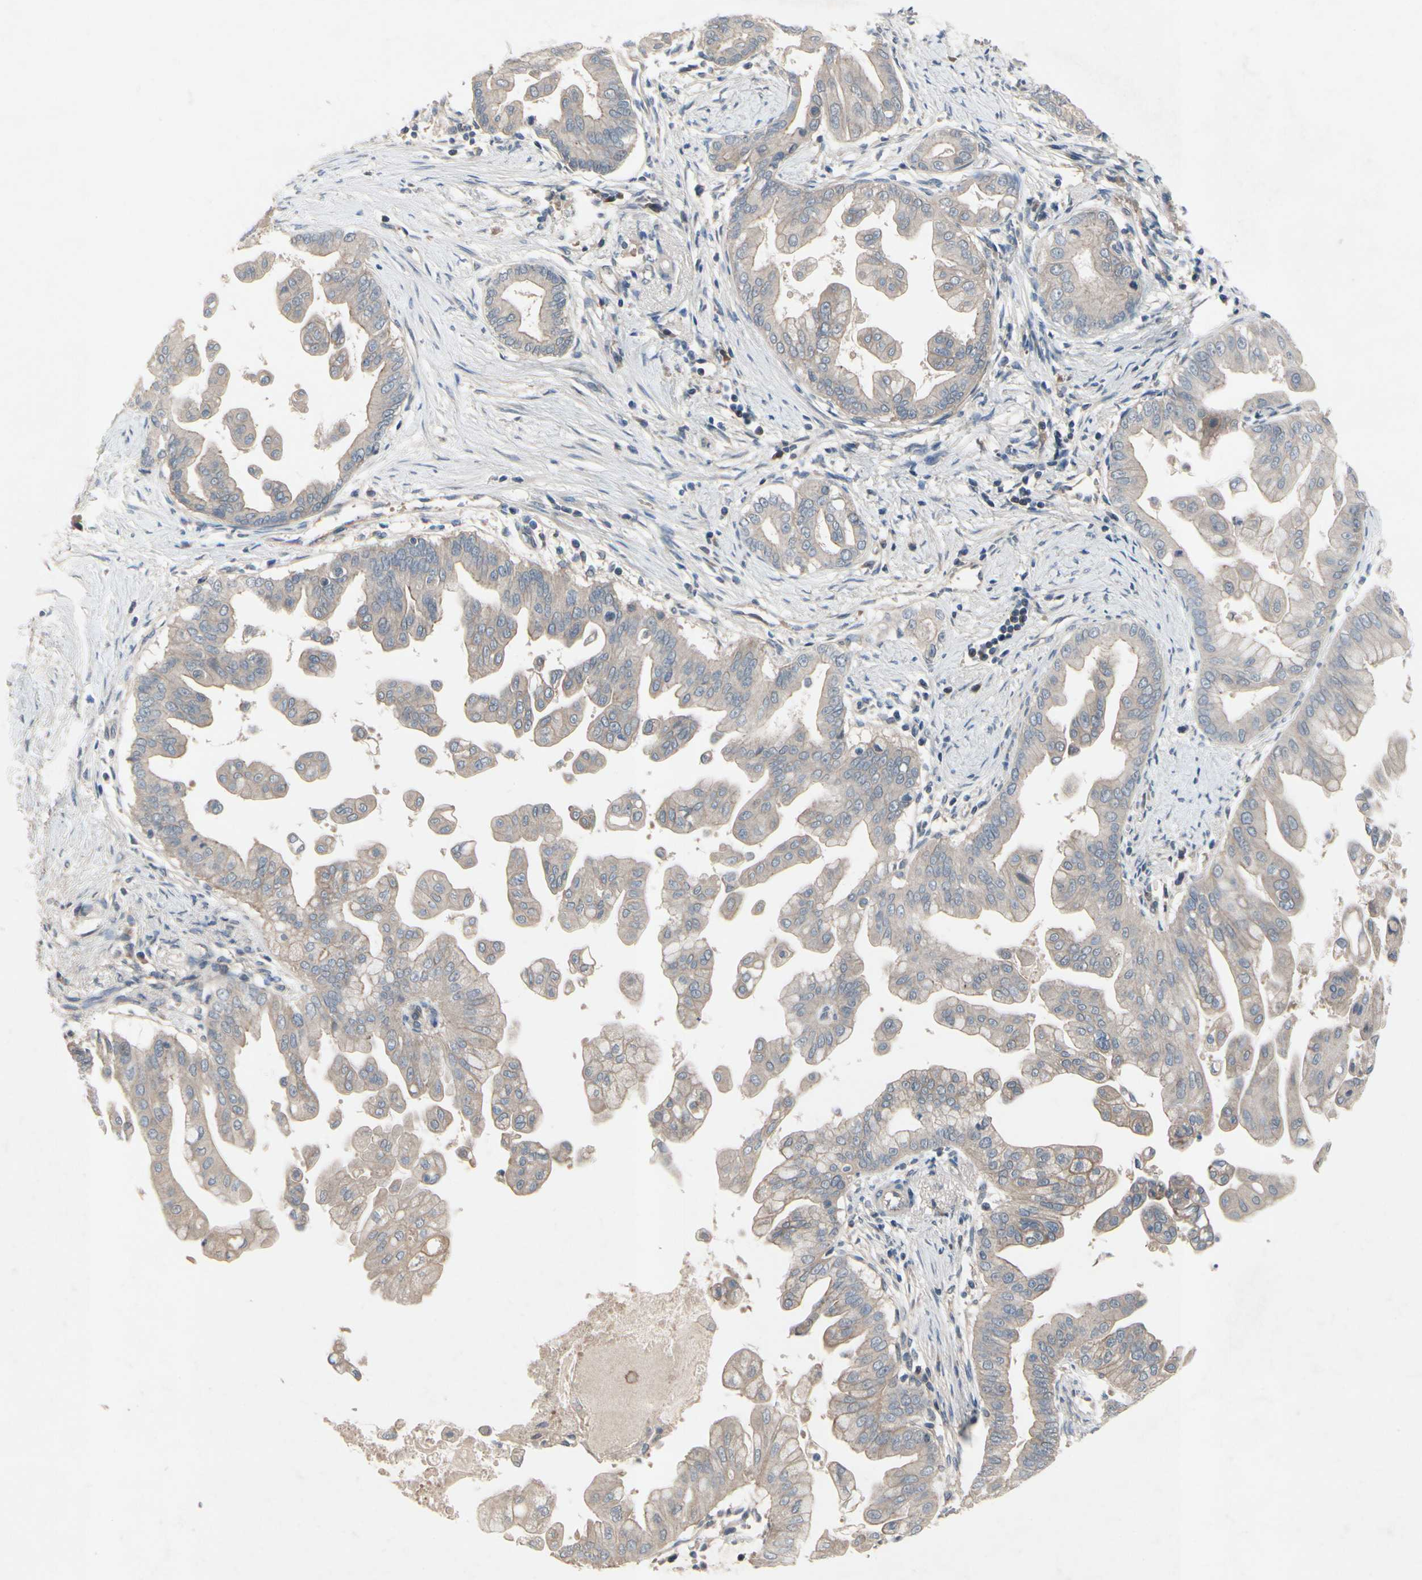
{"staining": {"intensity": "weak", "quantity": "<25%", "location": "cytoplasmic/membranous"}, "tissue": "pancreatic cancer", "cell_type": "Tumor cells", "image_type": "cancer", "snomed": [{"axis": "morphology", "description": "Adenocarcinoma, NOS"}, {"axis": "topography", "description": "Pancreas"}], "caption": "DAB immunohistochemical staining of human pancreatic cancer reveals no significant expression in tumor cells. (Stains: DAB (3,3'-diaminobenzidine) immunohistochemistry (IHC) with hematoxylin counter stain, Microscopy: brightfield microscopy at high magnification).", "gene": "ICAM5", "patient": {"sex": "female", "age": 75}}